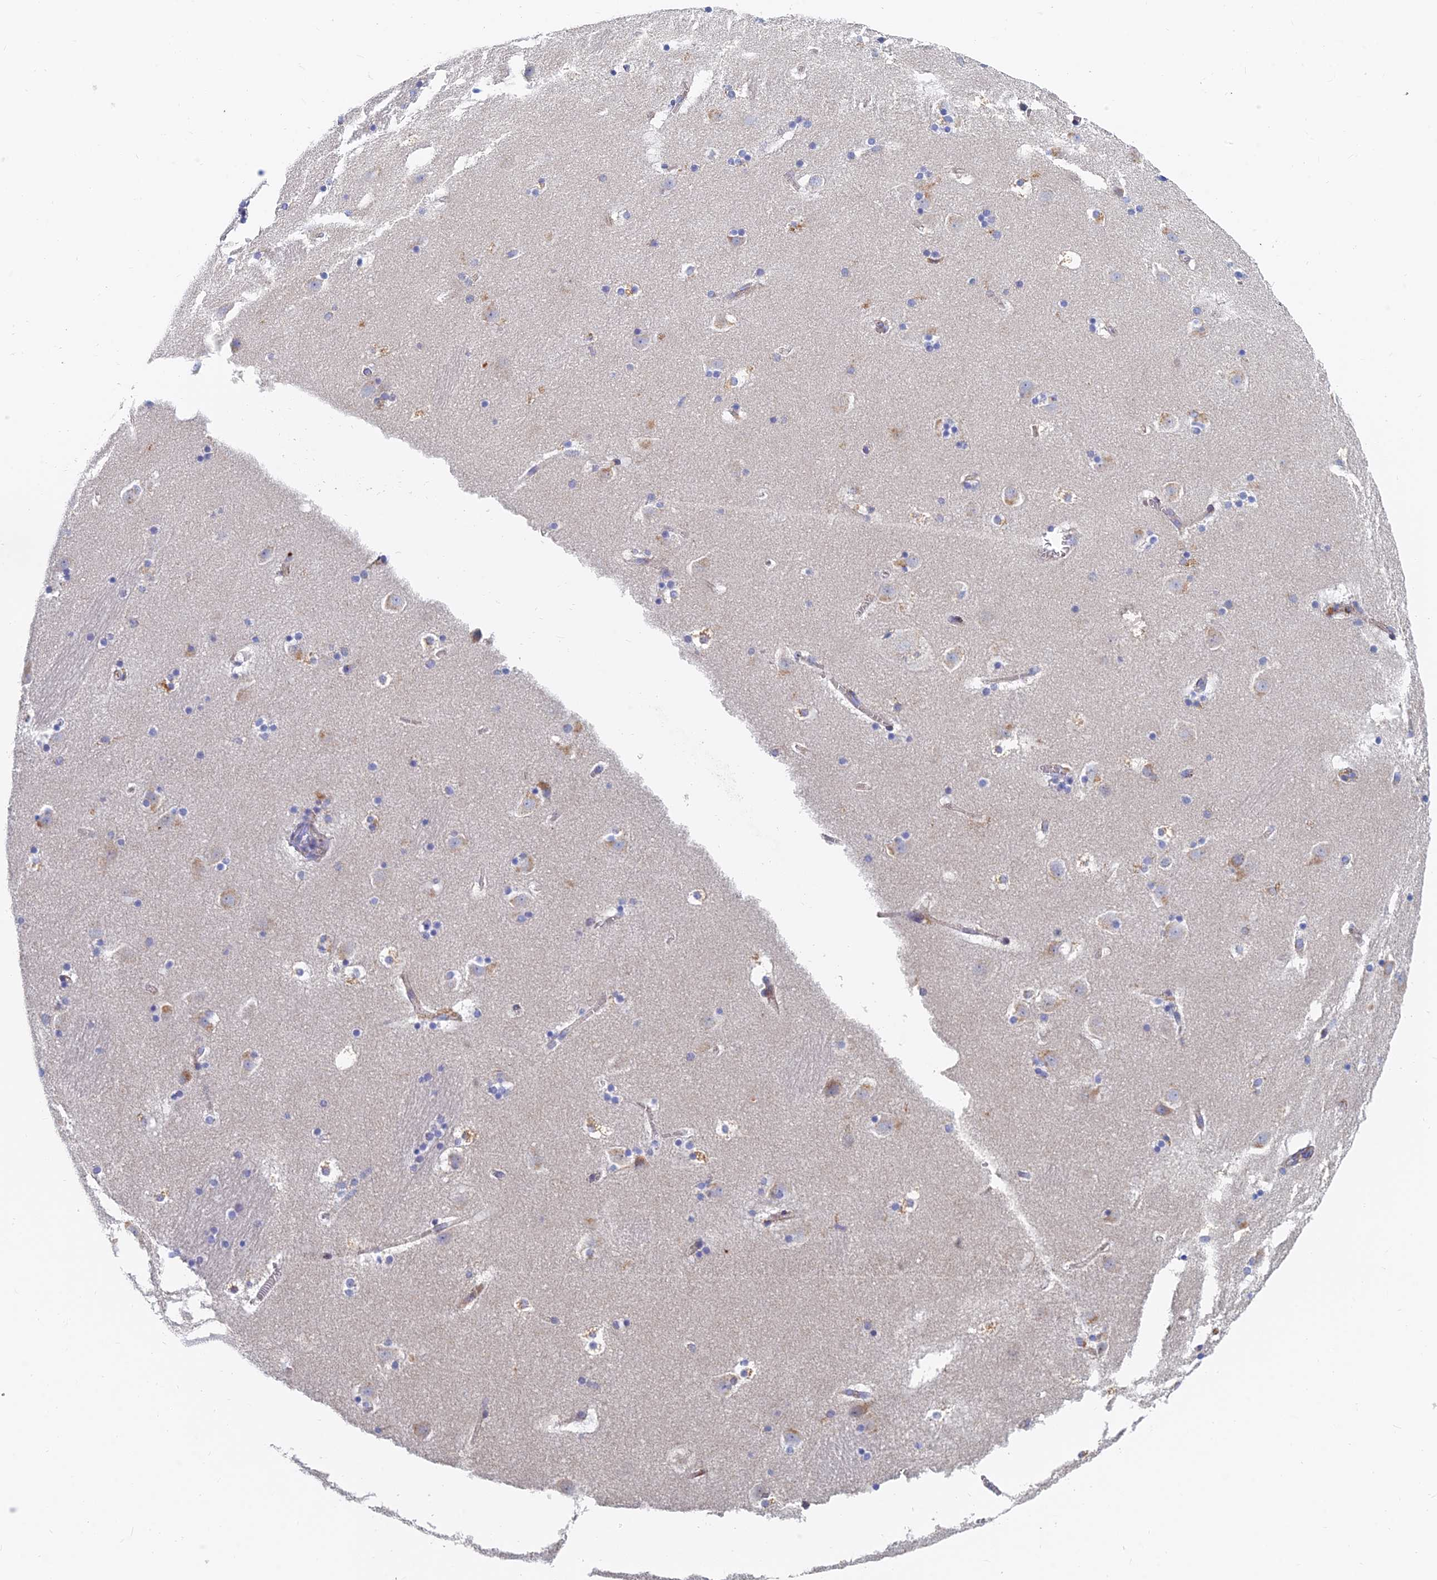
{"staining": {"intensity": "negative", "quantity": "none", "location": "none"}, "tissue": "caudate", "cell_type": "Glial cells", "image_type": "normal", "snomed": [{"axis": "morphology", "description": "Normal tissue, NOS"}, {"axis": "topography", "description": "Lateral ventricle wall"}], "caption": "IHC image of unremarkable caudate: human caudate stained with DAB (3,3'-diaminobenzidine) exhibits no significant protein expression in glial cells. The staining was performed using DAB to visualize the protein expression in brown, while the nuclei were stained in blue with hematoxylin (Magnification: 20x).", "gene": "SPNS1", "patient": {"sex": "male", "age": 45}}